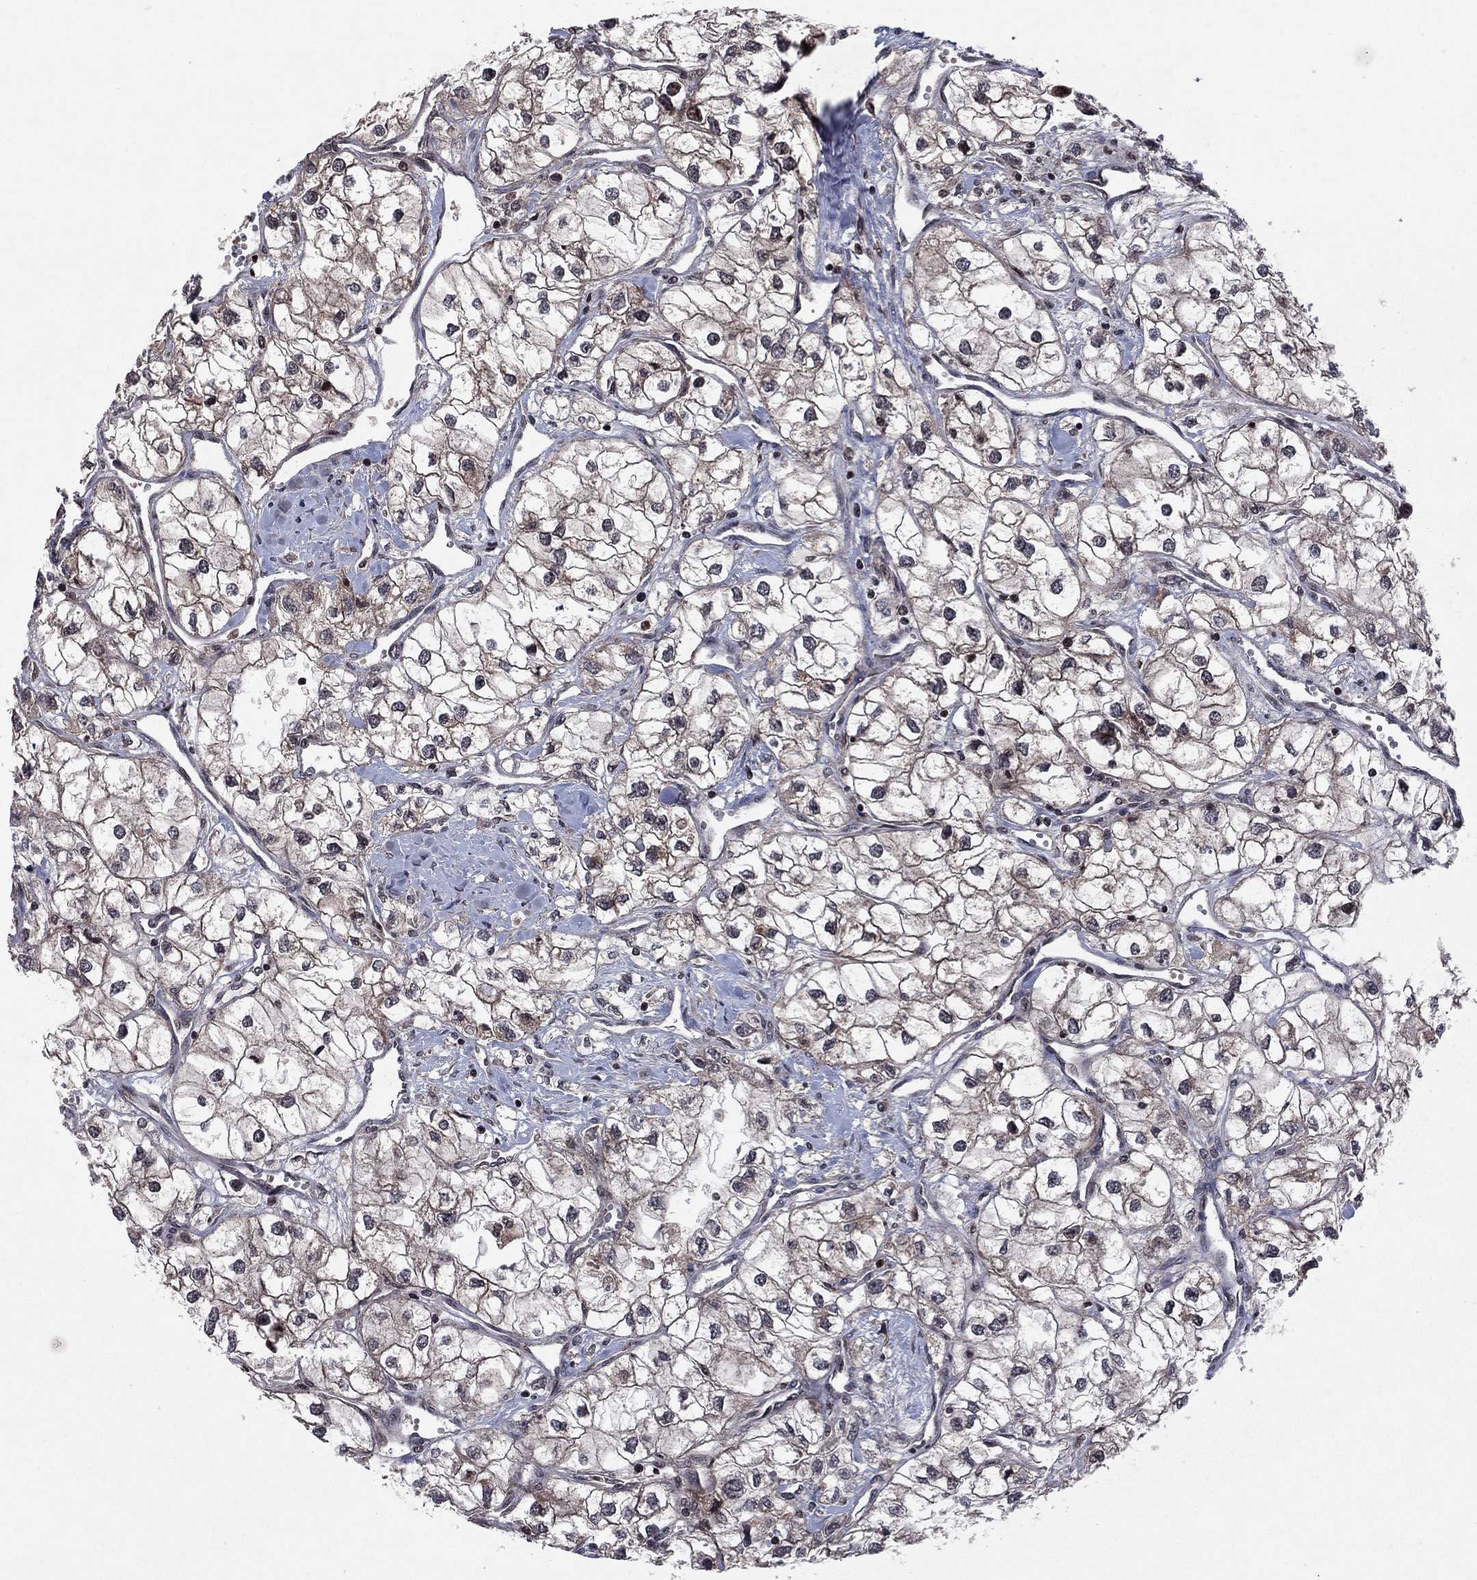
{"staining": {"intensity": "weak", "quantity": "25%-75%", "location": "cytoplasmic/membranous"}, "tissue": "renal cancer", "cell_type": "Tumor cells", "image_type": "cancer", "snomed": [{"axis": "morphology", "description": "Adenocarcinoma, NOS"}, {"axis": "topography", "description": "Kidney"}], "caption": "Immunohistochemical staining of human adenocarcinoma (renal) reveals weak cytoplasmic/membranous protein expression in about 25%-75% of tumor cells. The protein of interest is shown in brown color, while the nuclei are stained blue.", "gene": "SORBS1", "patient": {"sex": "male", "age": 59}}